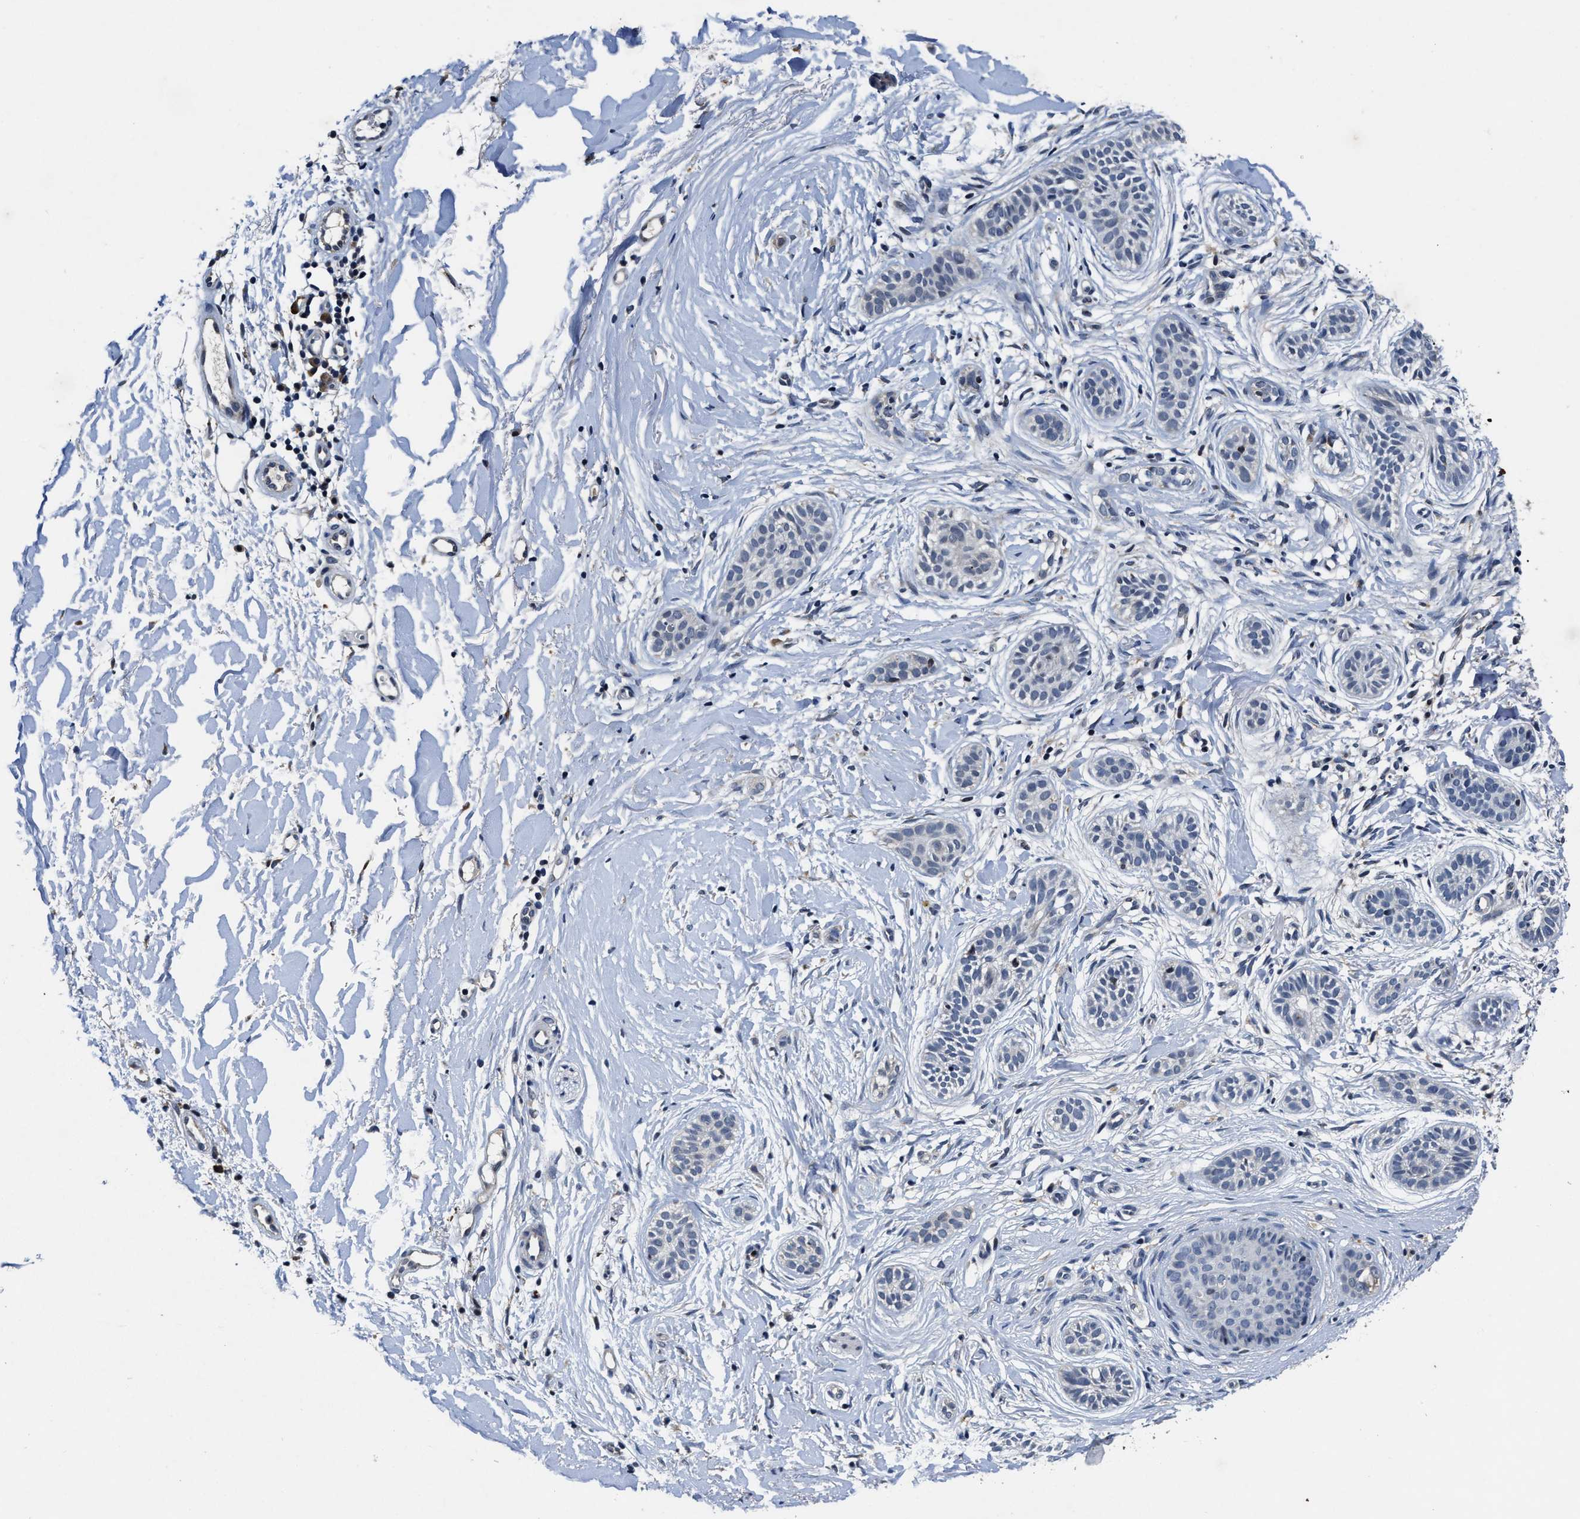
{"staining": {"intensity": "negative", "quantity": "none", "location": "none"}, "tissue": "skin cancer", "cell_type": "Tumor cells", "image_type": "cancer", "snomed": [{"axis": "morphology", "description": "Normal tissue, NOS"}, {"axis": "morphology", "description": "Basal cell carcinoma"}, {"axis": "topography", "description": "Skin"}], "caption": "Immunohistochemistry (IHC) micrograph of neoplastic tissue: skin basal cell carcinoma stained with DAB (3,3'-diaminobenzidine) demonstrates no significant protein expression in tumor cells. The staining was performed using DAB to visualize the protein expression in brown, while the nuclei were stained in blue with hematoxylin (Magnification: 20x).", "gene": "TMEM53", "patient": {"sex": "male", "age": 63}}